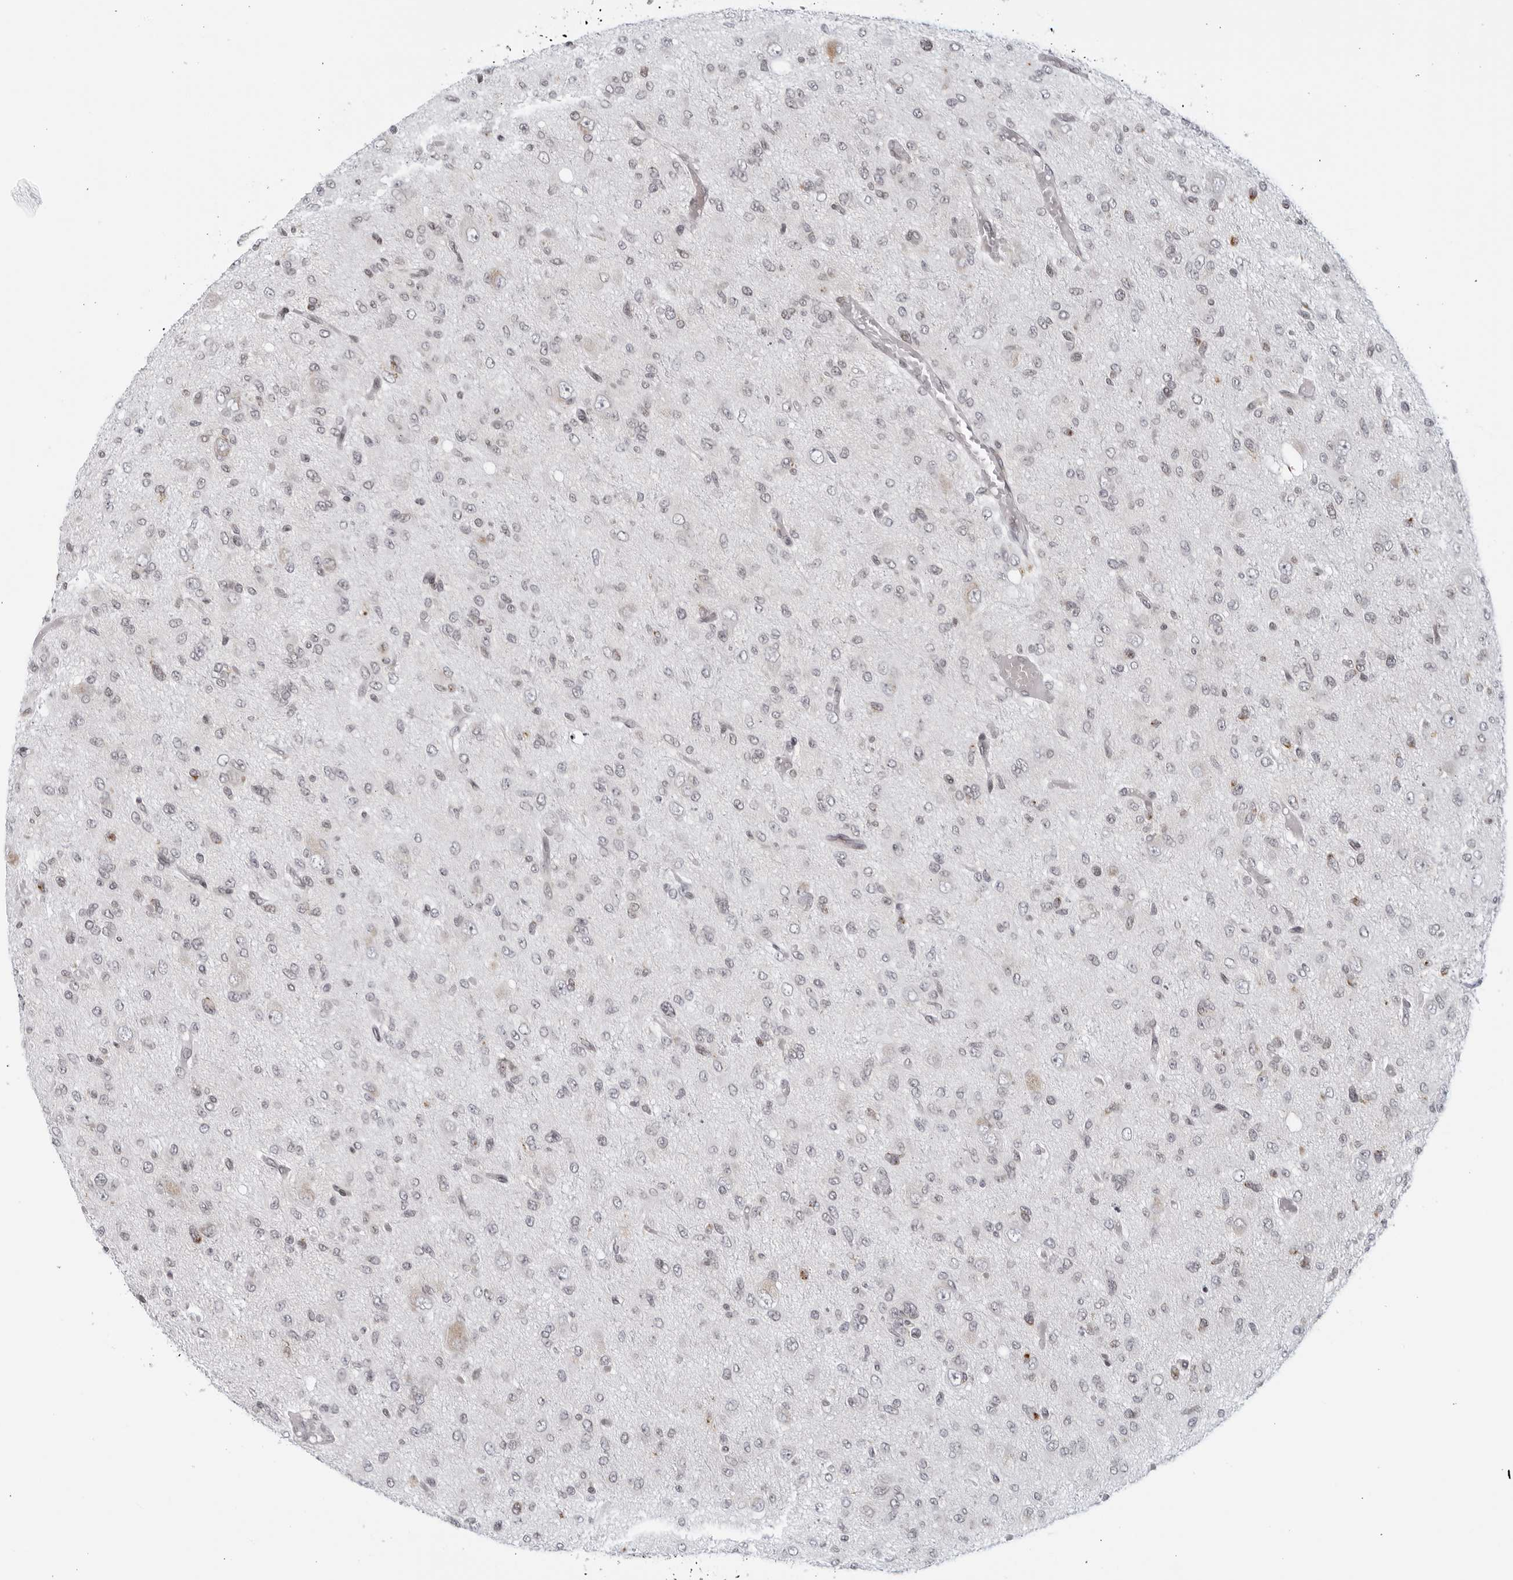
{"staining": {"intensity": "negative", "quantity": "none", "location": "none"}, "tissue": "glioma", "cell_type": "Tumor cells", "image_type": "cancer", "snomed": [{"axis": "morphology", "description": "Glioma, malignant, High grade"}, {"axis": "topography", "description": "Brain"}], "caption": "A photomicrograph of high-grade glioma (malignant) stained for a protein displays no brown staining in tumor cells.", "gene": "RAB11FIP3", "patient": {"sex": "female", "age": 59}}